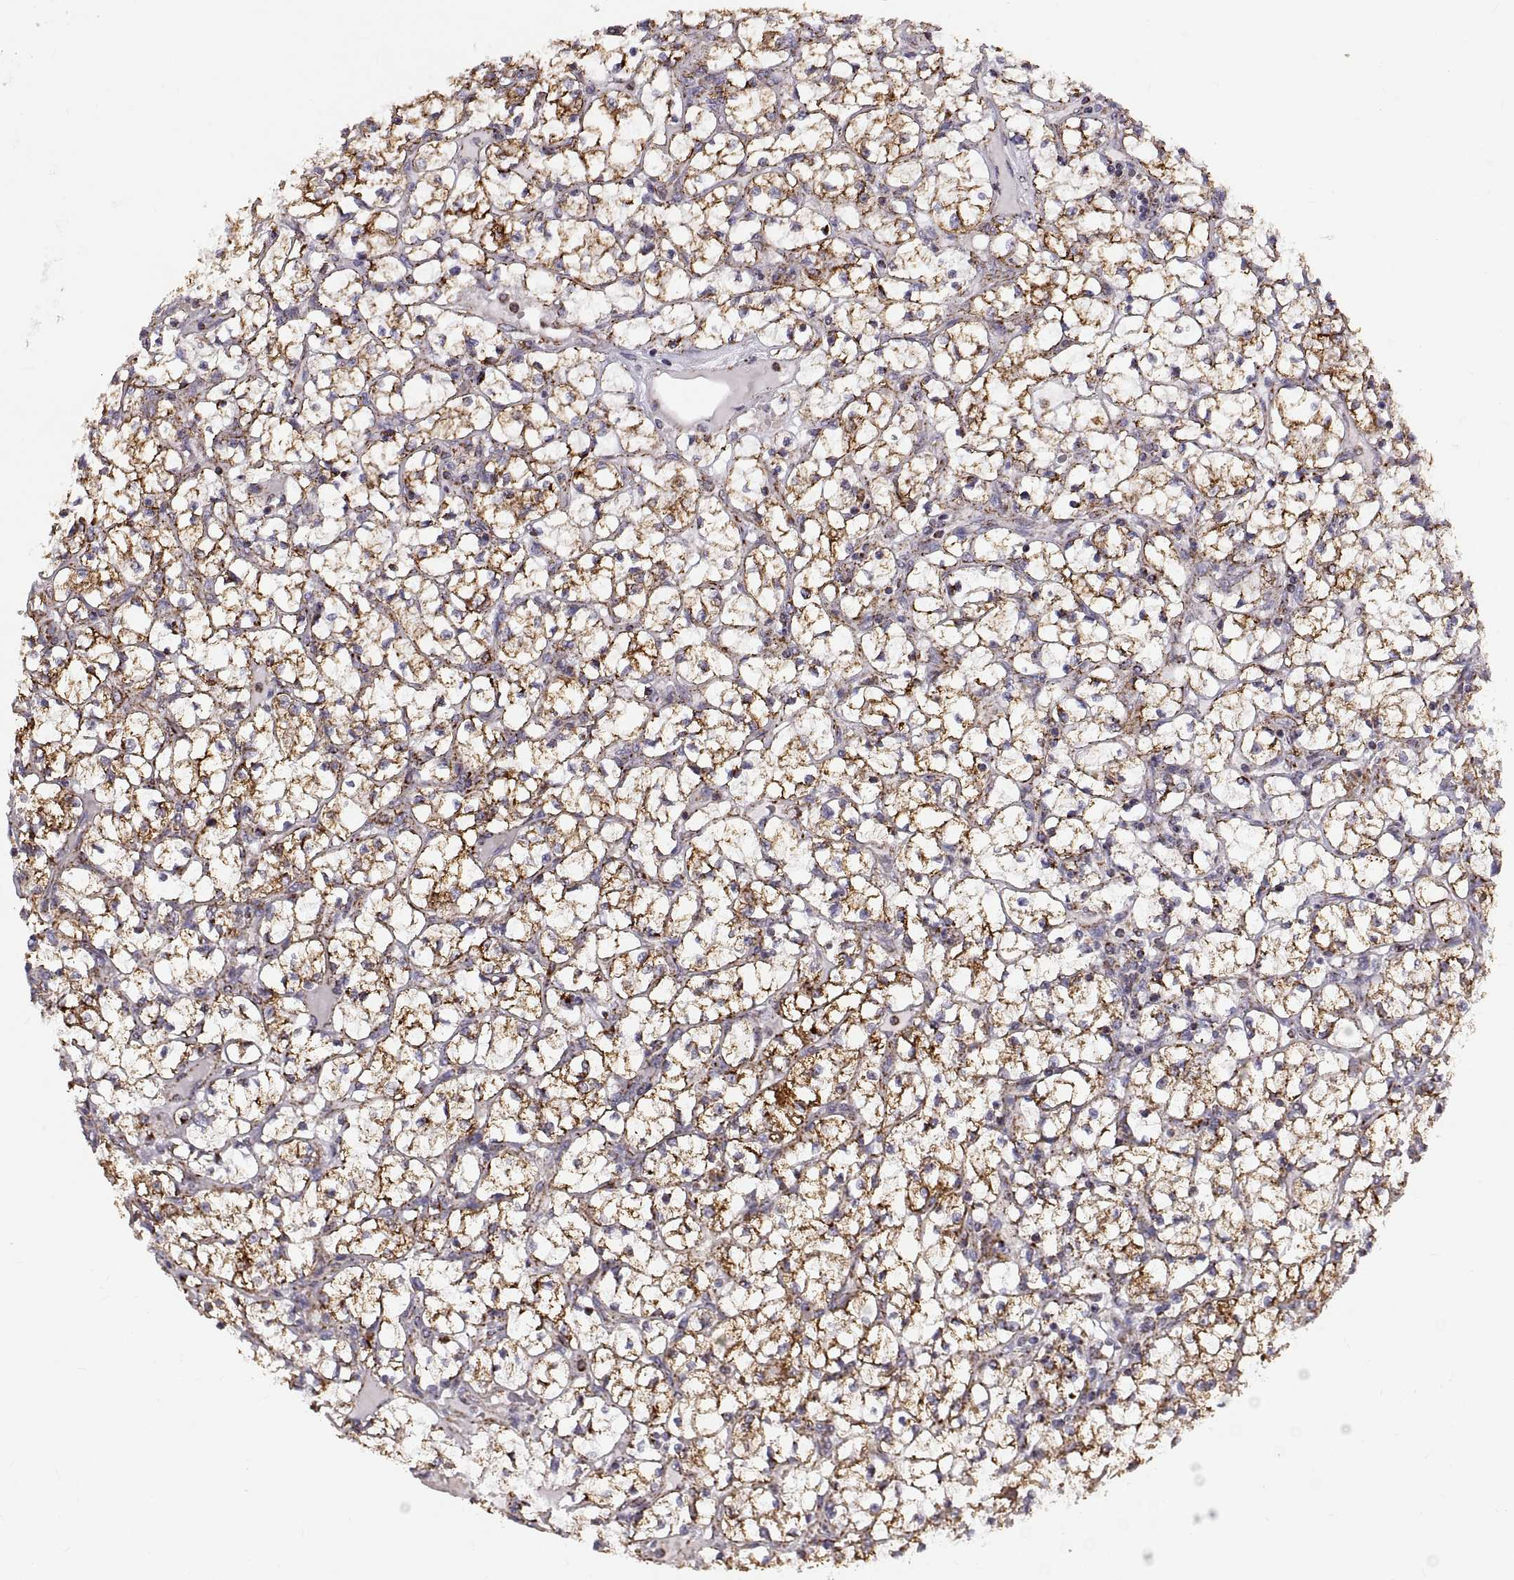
{"staining": {"intensity": "strong", "quantity": ">75%", "location": "cytoplasmic/membranous"}, "tissue": "renal cancer", "cell_type": "Tumor cells", "image_type": "cancer", "snomed": [{"axis": "morphology", "description": "Adenocarcinoma, NOS"}, {"axis": "topography", "description": "Kidney"}], "caption": "An image of human renal cancer stained for a protein shows strong cytoplasmic/membranous brown staining in tumor cells.", "gene": "ARSD", "patient": {"sex": "female", "age": 64}}